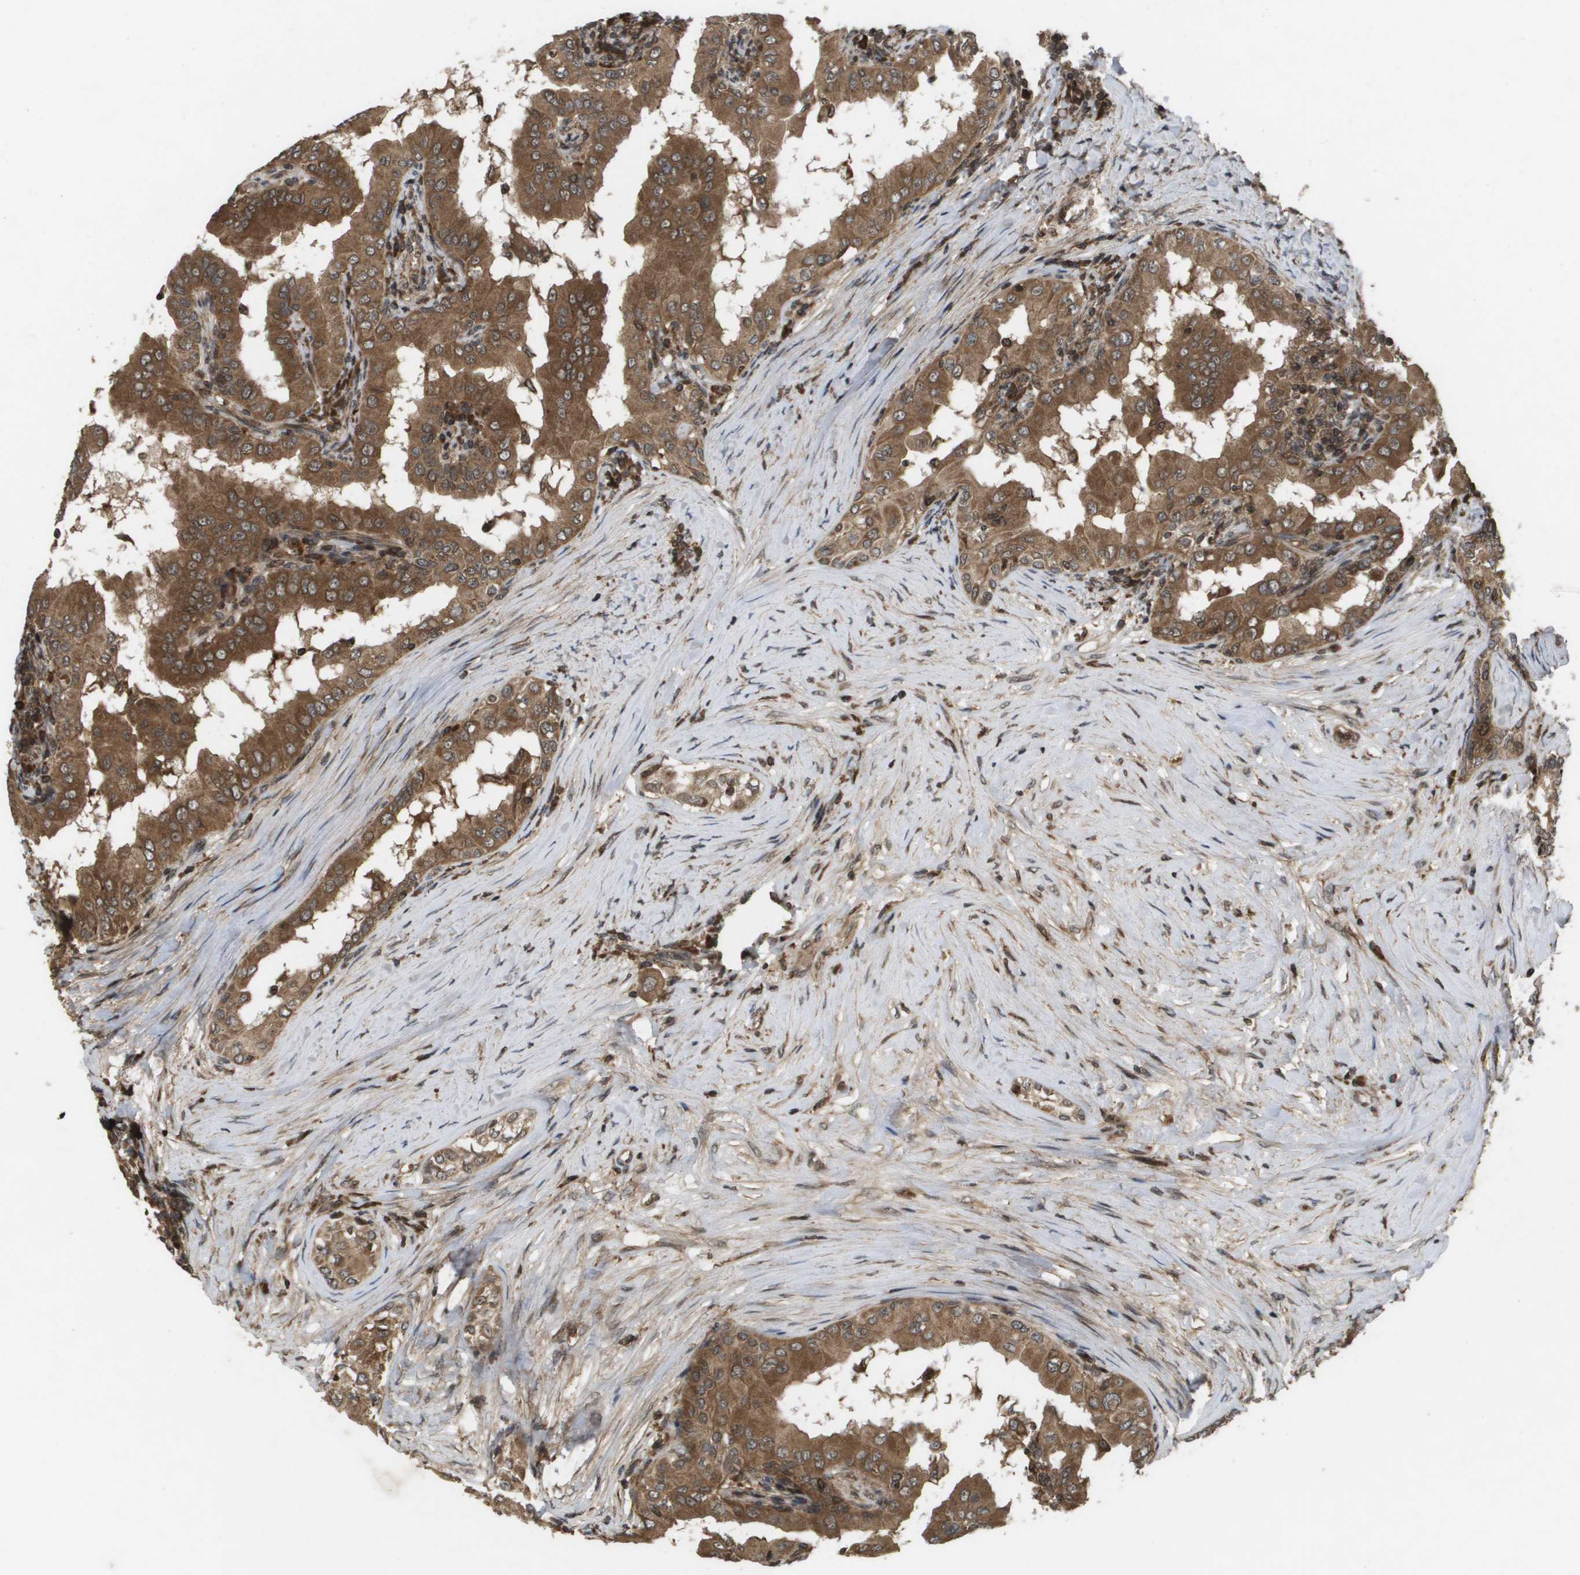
{"staining": {"intensity": "moderate", "quantity": ">75%", "location": "cytoplasmic/membranous"}, "tissue": "thyroid cancer", "cell_type": "Tumor cells", "image_type": "cancer", "snomed": [{"axis": "morphology", "description": "Papillary adenocarcinoma, NOS"}, {"axis": "topography", "description": "Thyroid gland"}], "caption": "The immunohistochemical stain shows moderate cytoplasmic/membranous staining in tumor cells of thyroid cancer (papillary adenocarcinoma) tissue.", "gene": "KIF11", "patient": {"sex": "male", "age": 33}}